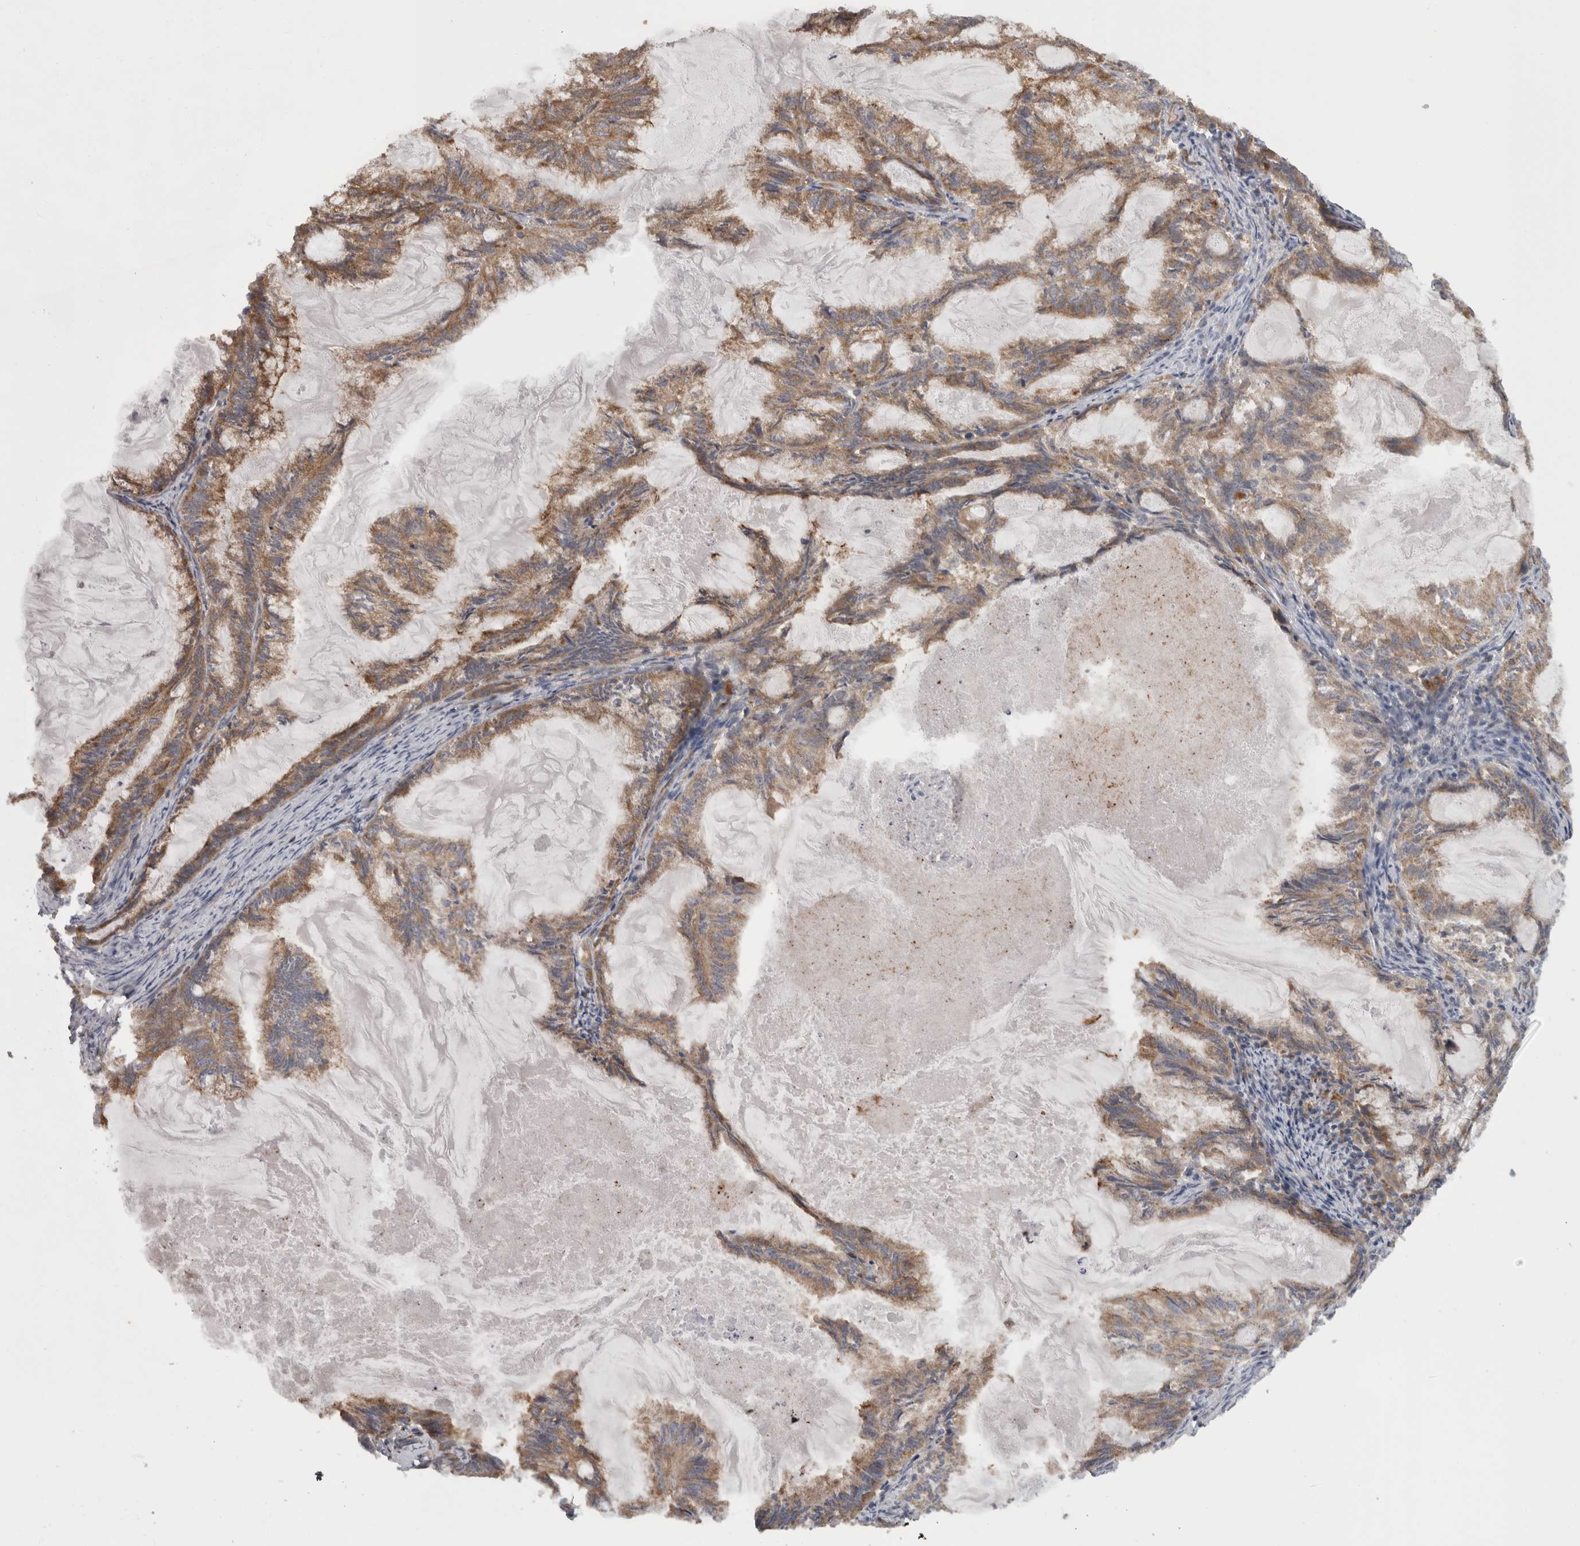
{"staining": {"intensity": "moderate", "quantity": ">75%", "location": "cytoplasmic/membranous"}, "tissue": "endometrial cancer", "cell_type": "Tumor cells", "image_type": "cancer", "snomed": [{"axis": "morphology", "description": "Adenocarcinoma, NOS"}, {"axis": "topography", "description": "Endometrium"}], "caption": "Immunohistochemistry micrograph of human adenocarcinoma (endometrial) stained for a protein (brown), which displays medium levels of moderate cytoplasmic/membranous positivity in approximately >75% of tumor cells.", "gene": "SMCR8", "patient": {"sex": "female", "age": 86}}